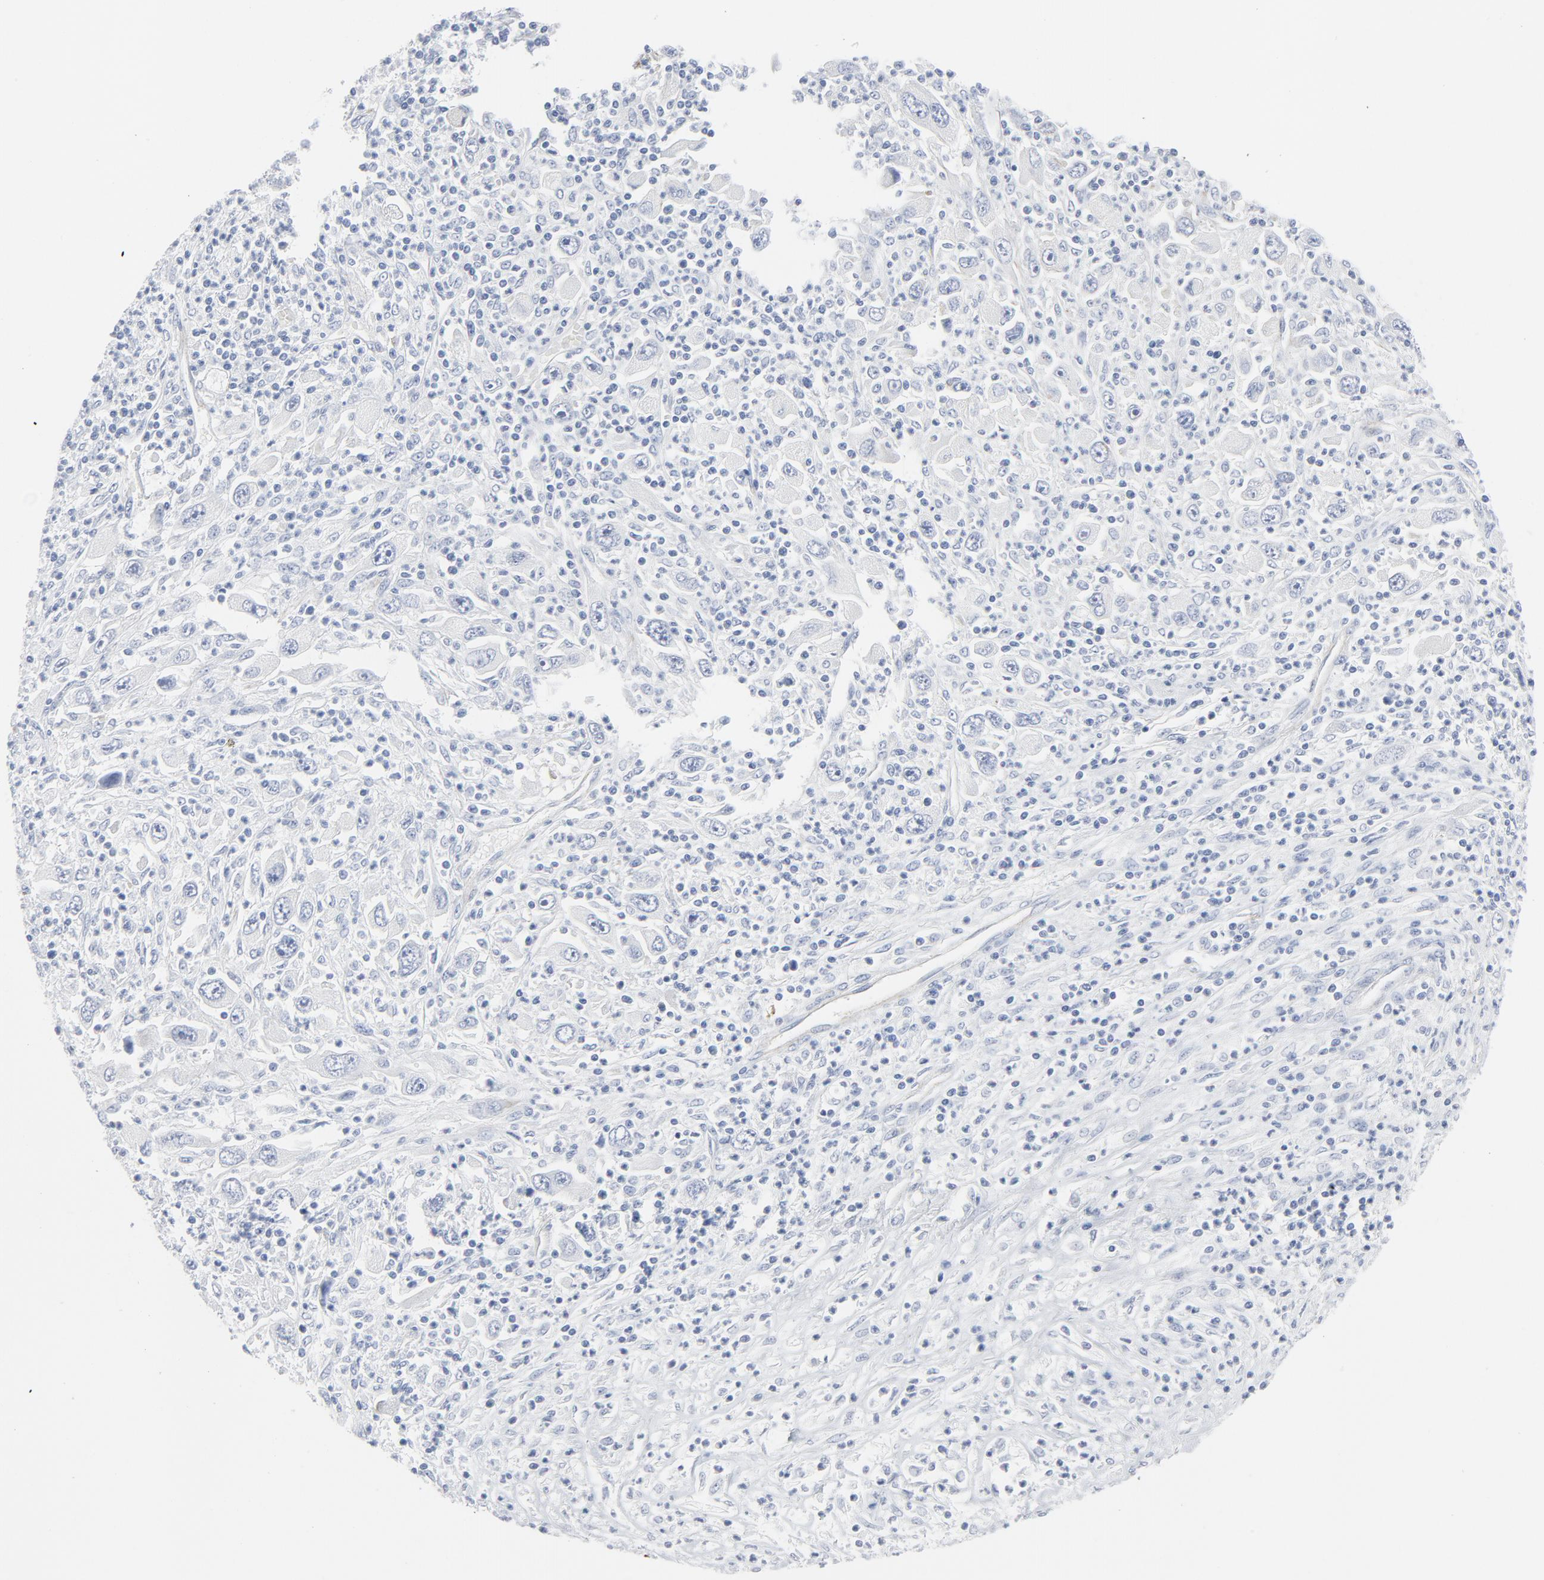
{"staining": {"intensity": "moderate", "quantity": "<25%", "location": "cytoplasmic/membranous"}, "tissue": "melanoma", "cell_type": "Tumor cells", "image_type": "cancer", "snomed": [{"axis": "morphology", "description": "Malignant melanoma, Metastatic site"}, {"axis": "topography", "description": "Skin"}], "caption": "Protein expression analysis of melanoma displays moderate cytoplasmic/membranous positivity in about <25% of tumor cells.", "gene": "TUBB1", "patient": {"sex": "female", "age": 56}}